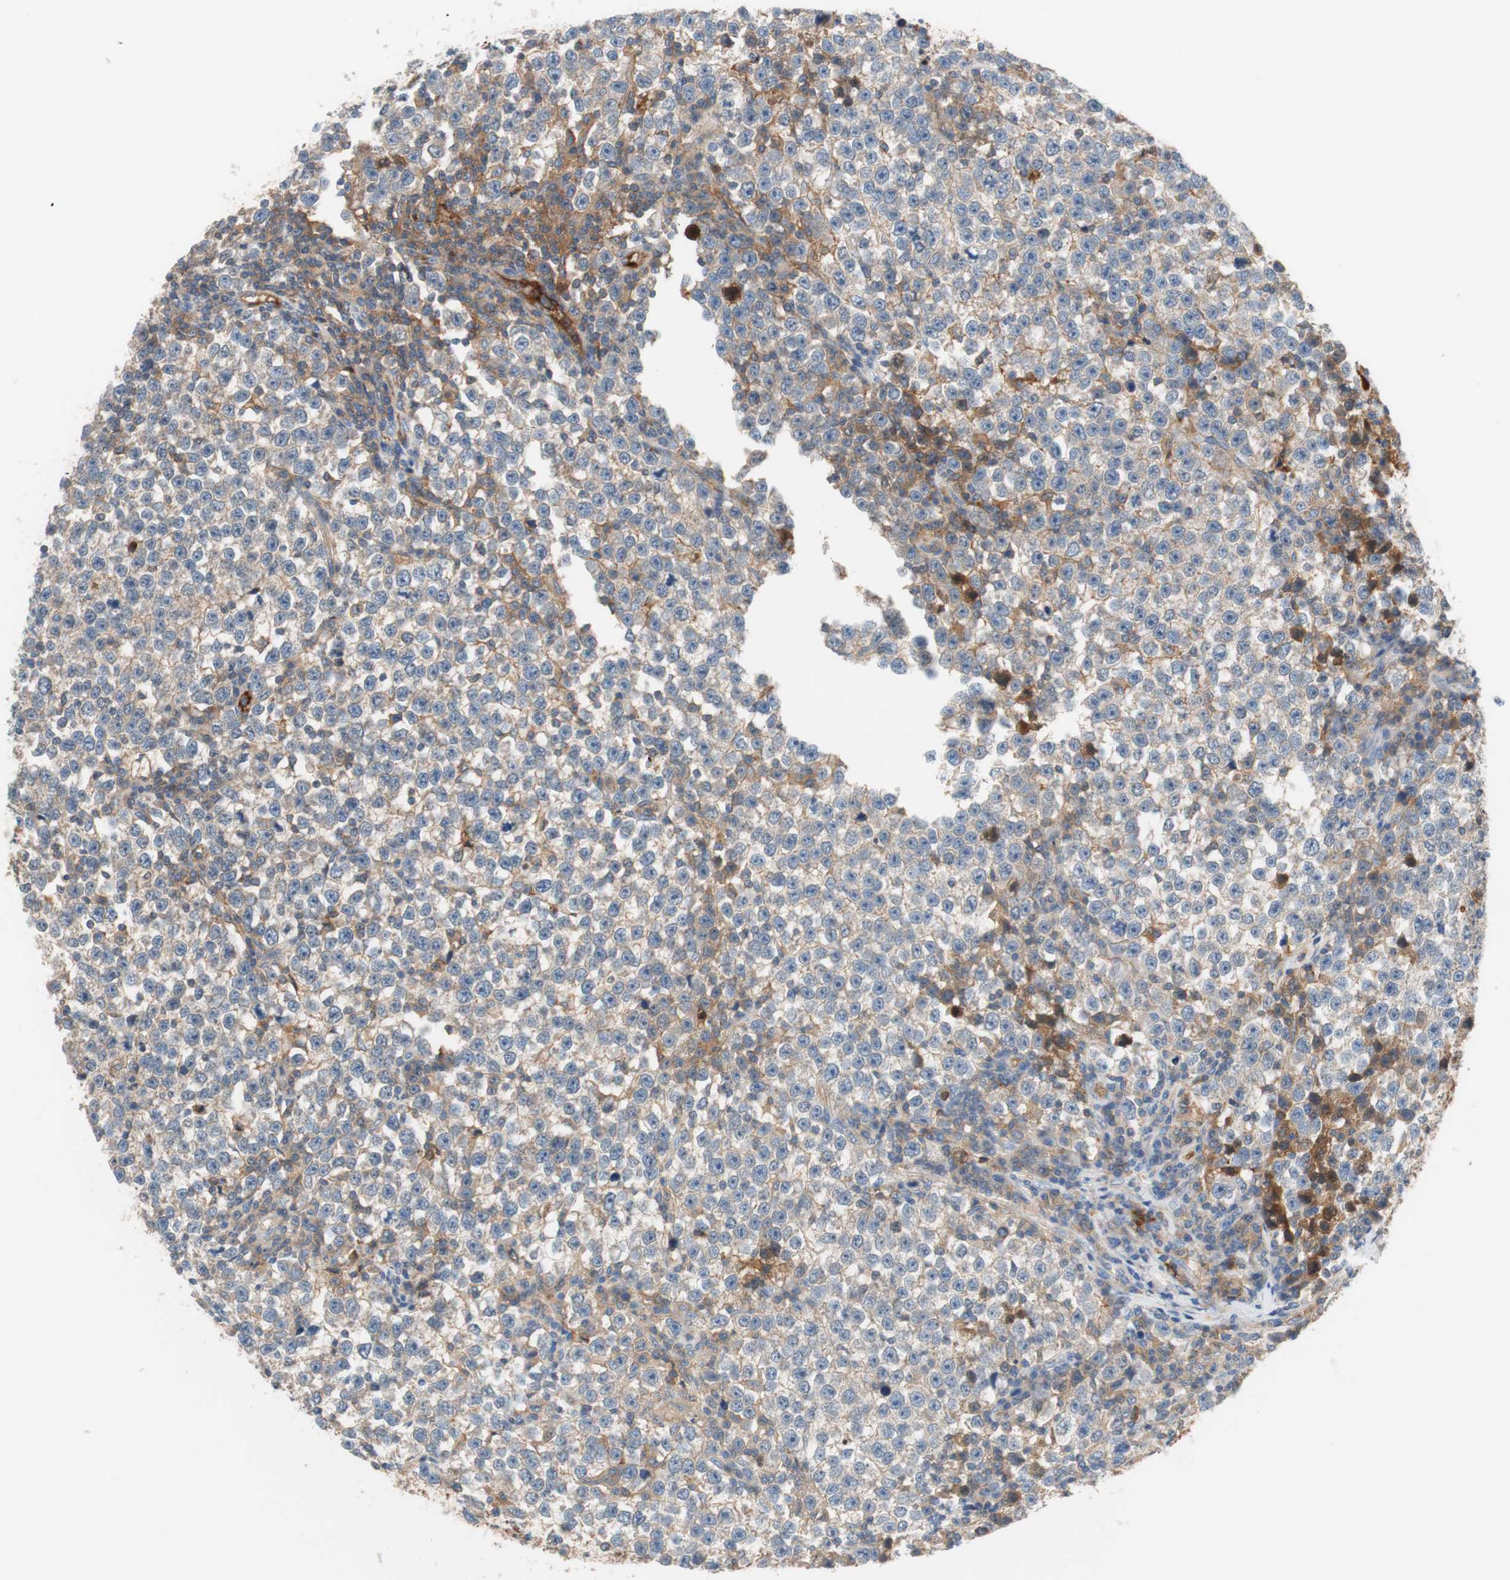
{"staining": {"intensity": "weak", "quantity": "25%-75%", "location": "cytoplasmic/membranous"}, "tissue": "testis cancer", "cell_type": "Tumor cells", "image_type": "cancer", "snomed": [{"axis": "morphology", "description": "Seminoma, NOS"}, {"axis": "topography", "description": "Testis"}], "caption": "Immunohistochemical staining of human testis seminoma displays low levels of weak cytoplasmic/membranous protein expression in approximately 25%-75% of tumor cells.", "gene": "RBP4", "patient": {"sex": "male", "age": 43}}